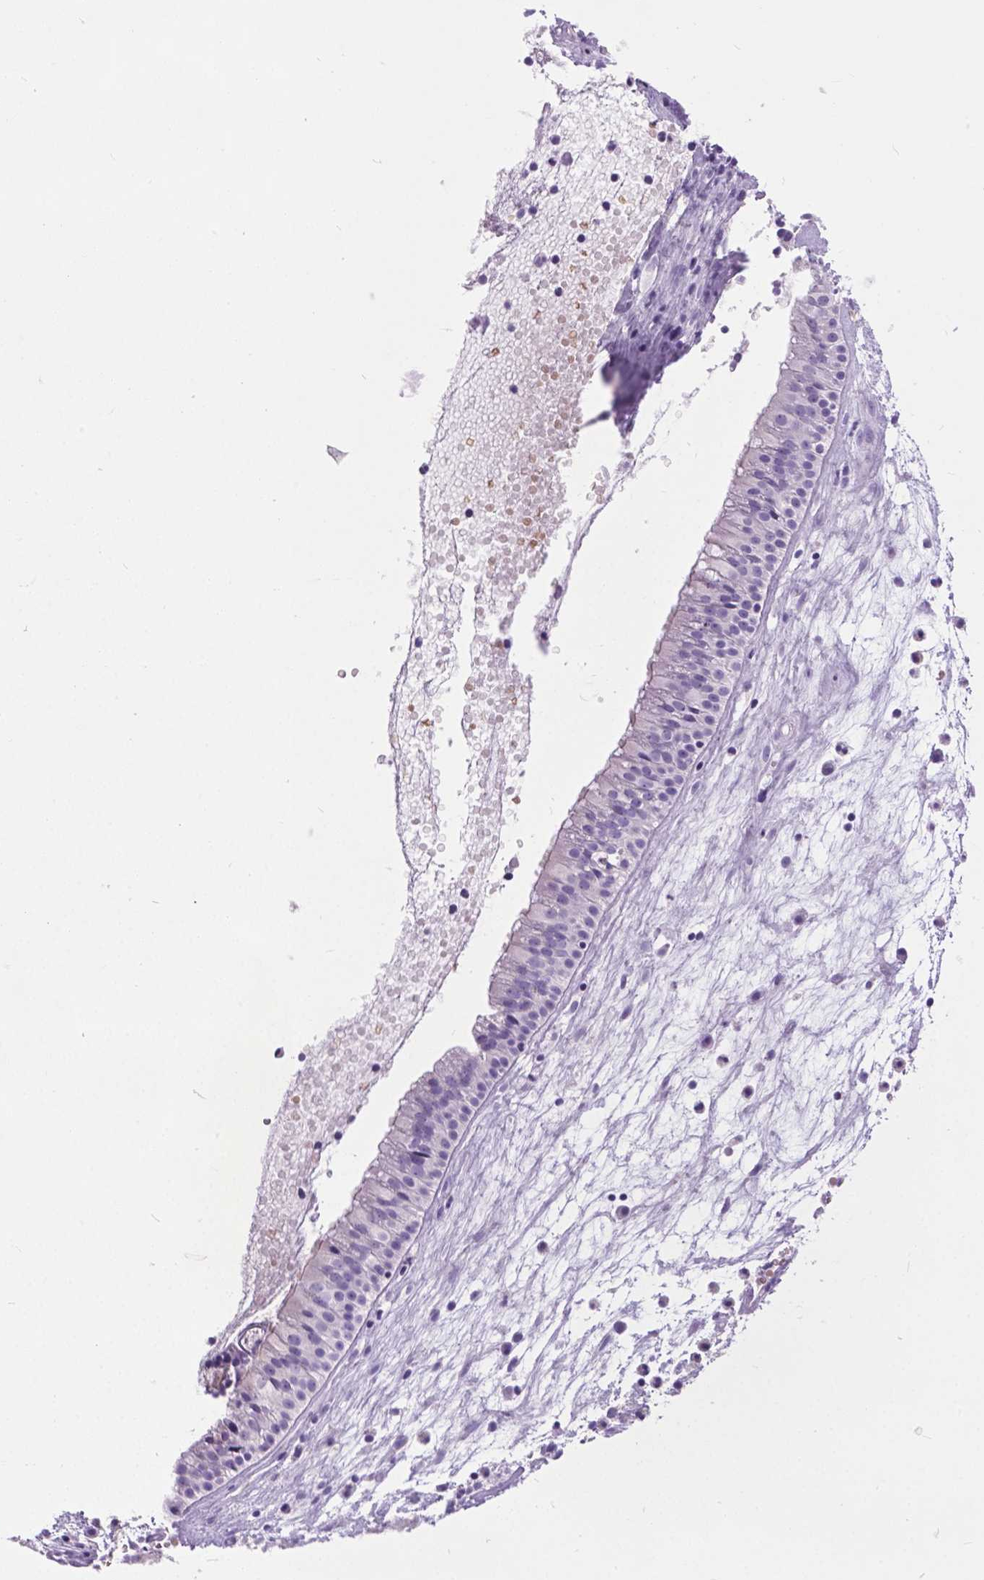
{"staining": {"intensity": "negative", "quantity": "none", "location": "none"}, "tissue": "nasopharynx", "cell_type": "Respiratory epithelial cells", "image_type": "normal", "snomed": [{"axis": "morphology", "description": "Normal tissue, NOS"}, {"axis": "topography", "description": "Nasopharynx"}], "caption": "Respiratory epithelial cells show no significant staining in benign nasopharynx. (DAB immunohistochemistry (IHC) visualized using brightfield microscopy, high magnification).", "gene": "ARMS2", "patient": {"sex": "male", "age": 31}}